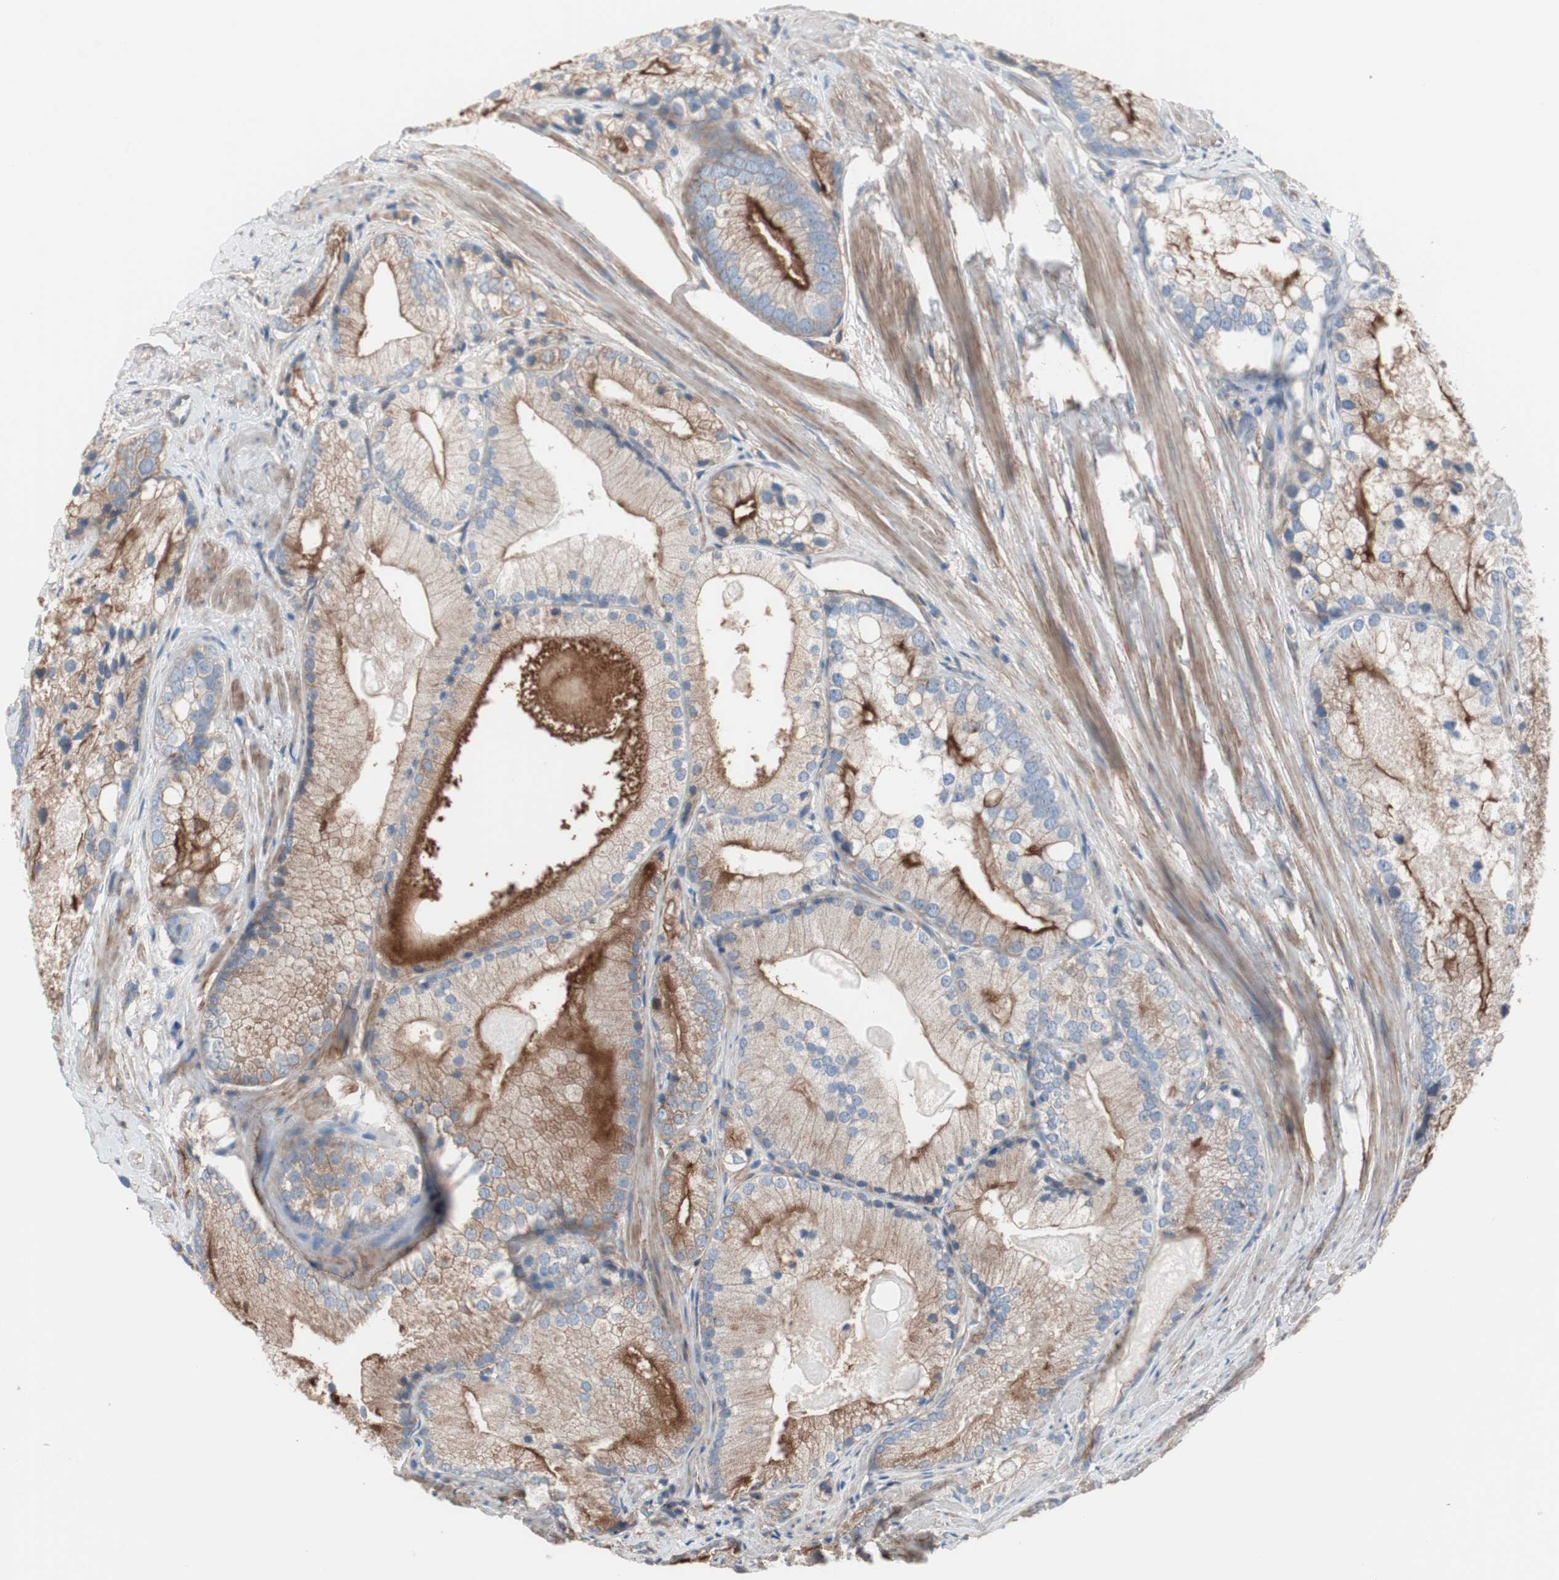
{"staining": {"intensity": "strong", "quantity": ">75%", "location": "cytoplasmic/membranous"}, "tissue": "prostate cancer", "cell_type": "Tumor cells", "image_type": "cancer", "snomed": [{"axis": "morphology", "description": "Adenocarcinoma, Low grade"}, {"axis": "topography", "description": "Prostate"}], "caption": "DAB immunohistochemical staining of prostate adenocarcinoma (low-grade) reveals strong cytoplasmic/membranous protein positivity in about >75% of tumor cells.", "gene": "CD81", "patient": {"sex": "male", "age": 69}}